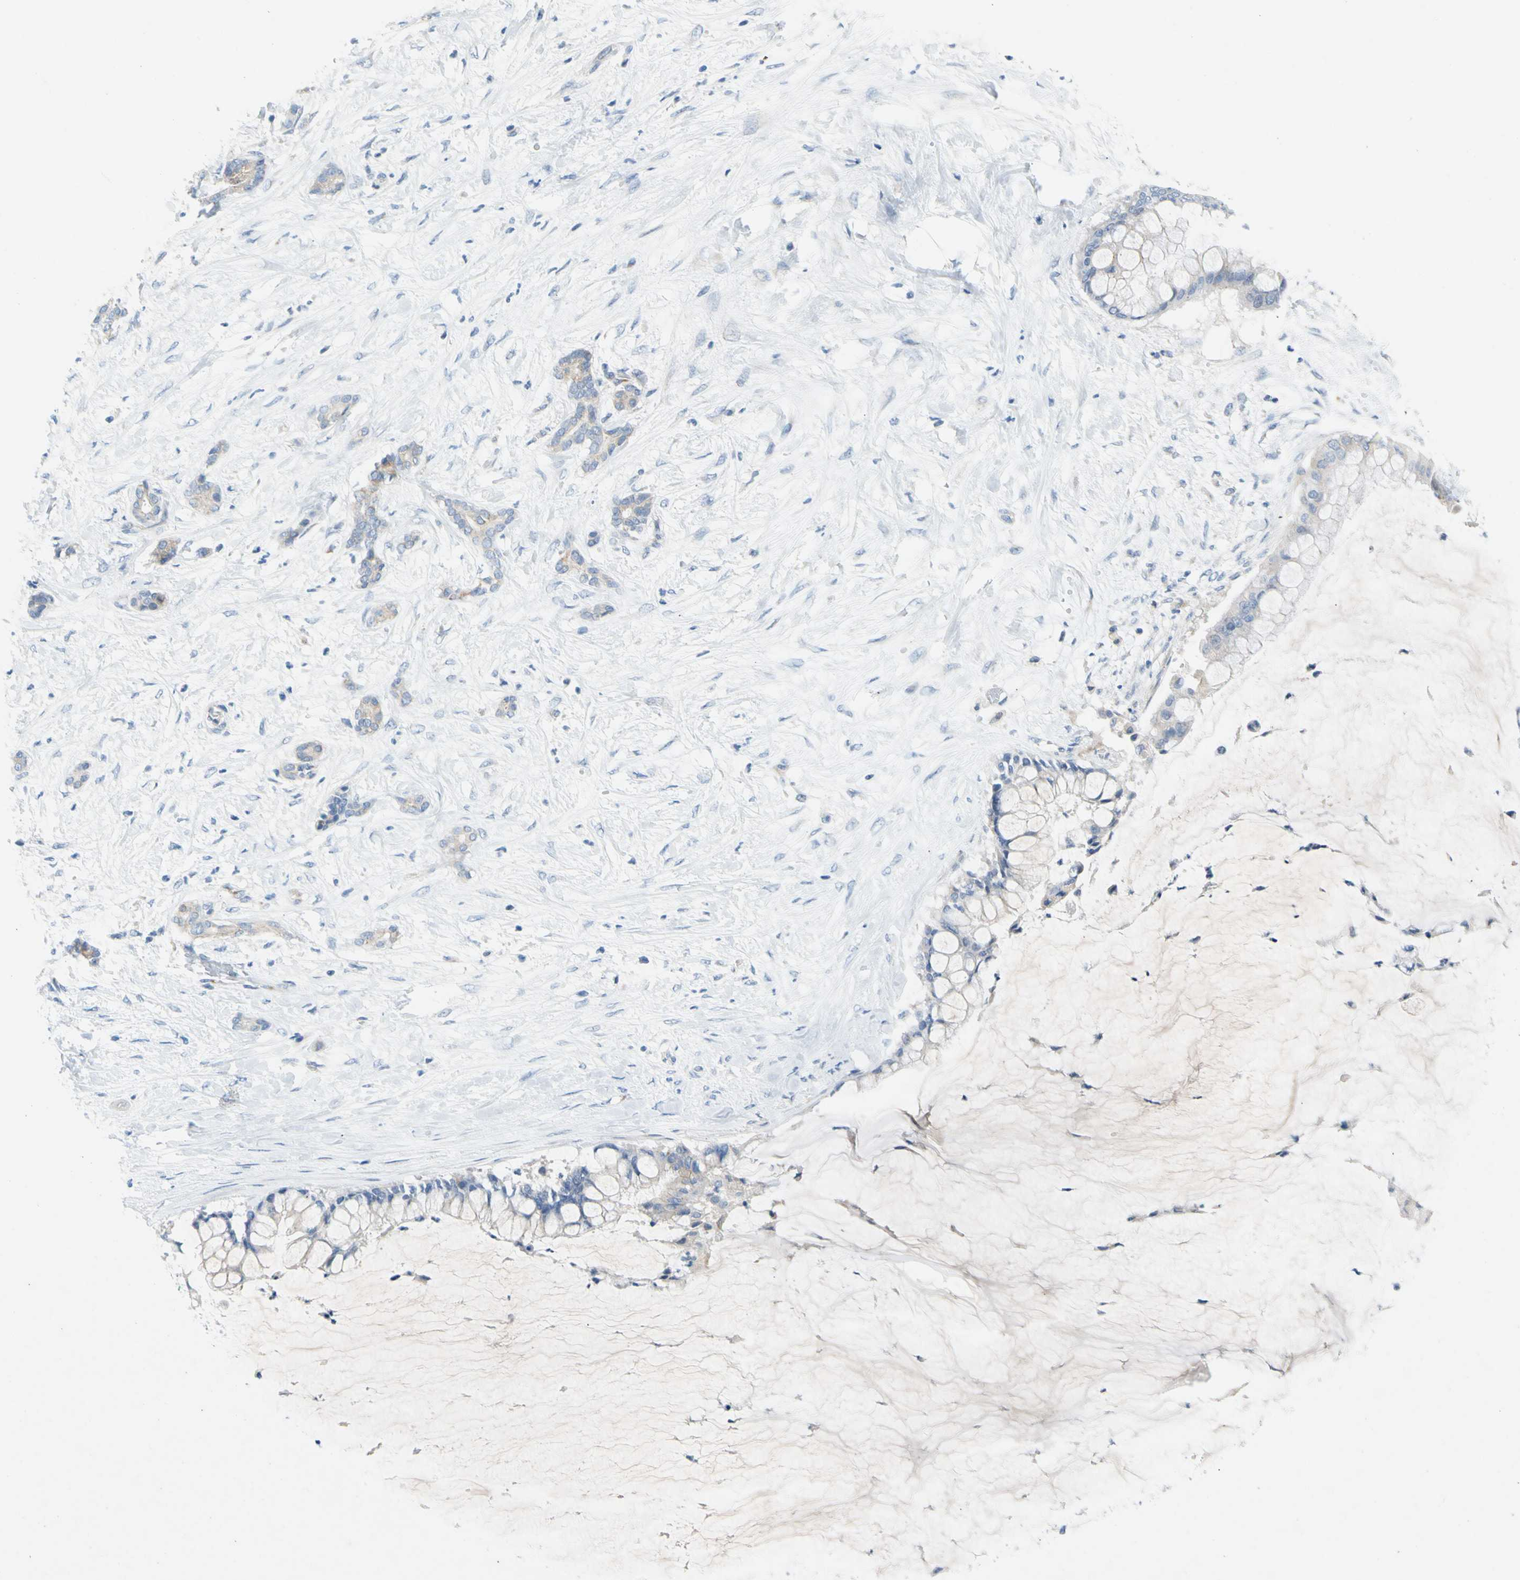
{"staining": {"intensity": "weak", "quantity": "<25%", "location": "cytoplasmic/membranous"}, "tissue": "pancreatic cancer", "cell_type": "Tumor cells", "image_type": "cancer", "snomed": [{"axis": "morphology", "description": "Adenocarcinoma, NOS"}, {"axis": "topography", "description": "Pancreas"}], "caption": "A micrograph of pancreatic cancer stained for a protein demonstrates no brown staining in tumor cells.", "gene": "GASK1B", "patient": {"sex": "male", "age": 41}}